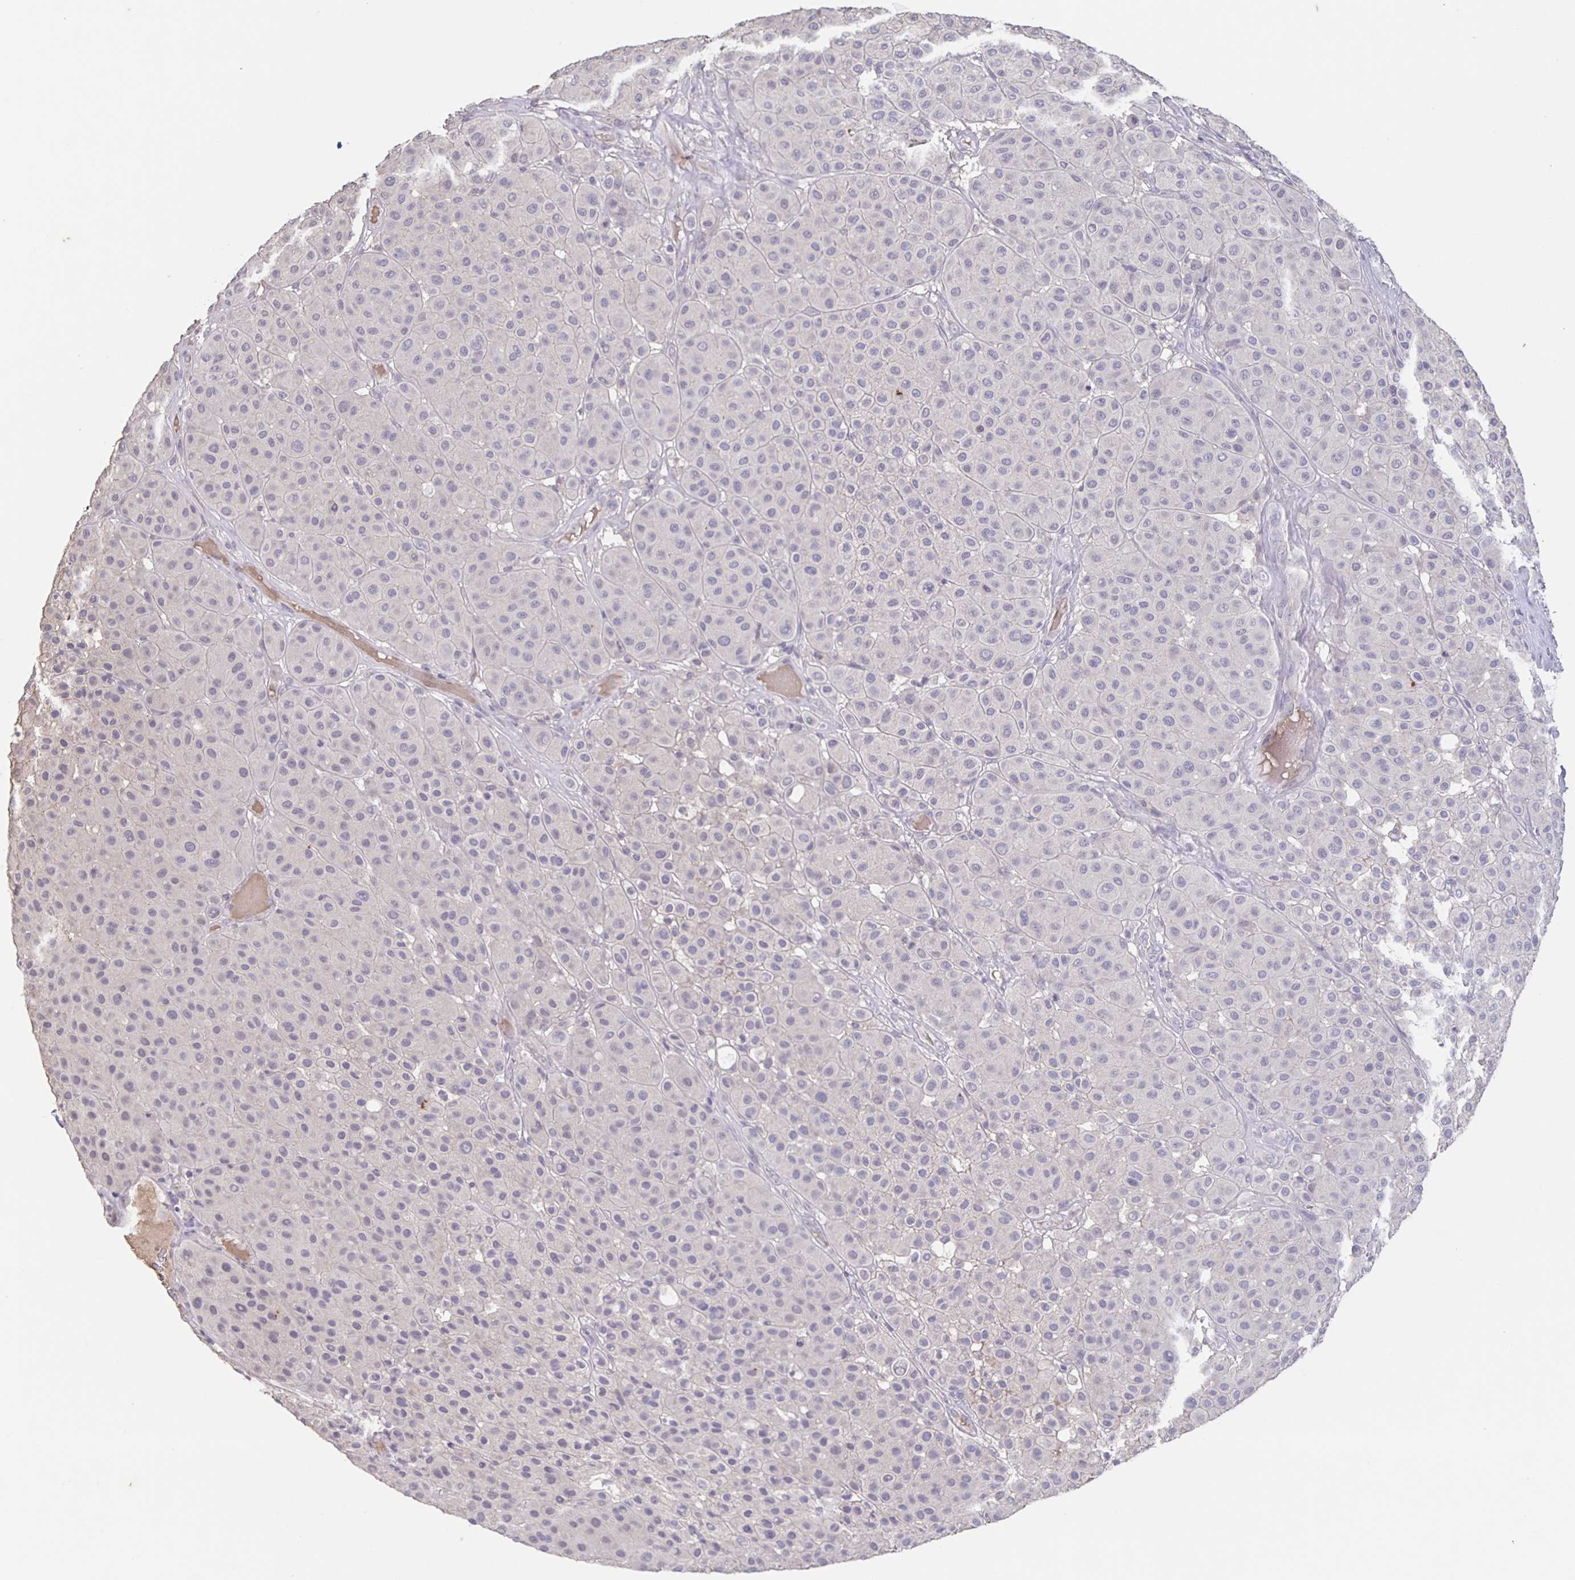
{"staining": {"intensity": "negative", "quantity": "none", "location": "none"}, "tissue": "melanoma", "cell_type": "Tumor cells", "image_type": "cancer", "snomed": [{"axis": "morphology", "description": "Malignant melanoma, Metastatic site"}, {"axis": "topography", "description": "Smooth muscle"}], "caption": "Immunohistochemistry micrograph of neoplastic tissue: human melanoma stained with DAB (3,3'-diaminobenzidine) displays no significant protein staining in tumor cells.", "gene": "INSL5", "patient": {"sex": "male", "age": 41}}